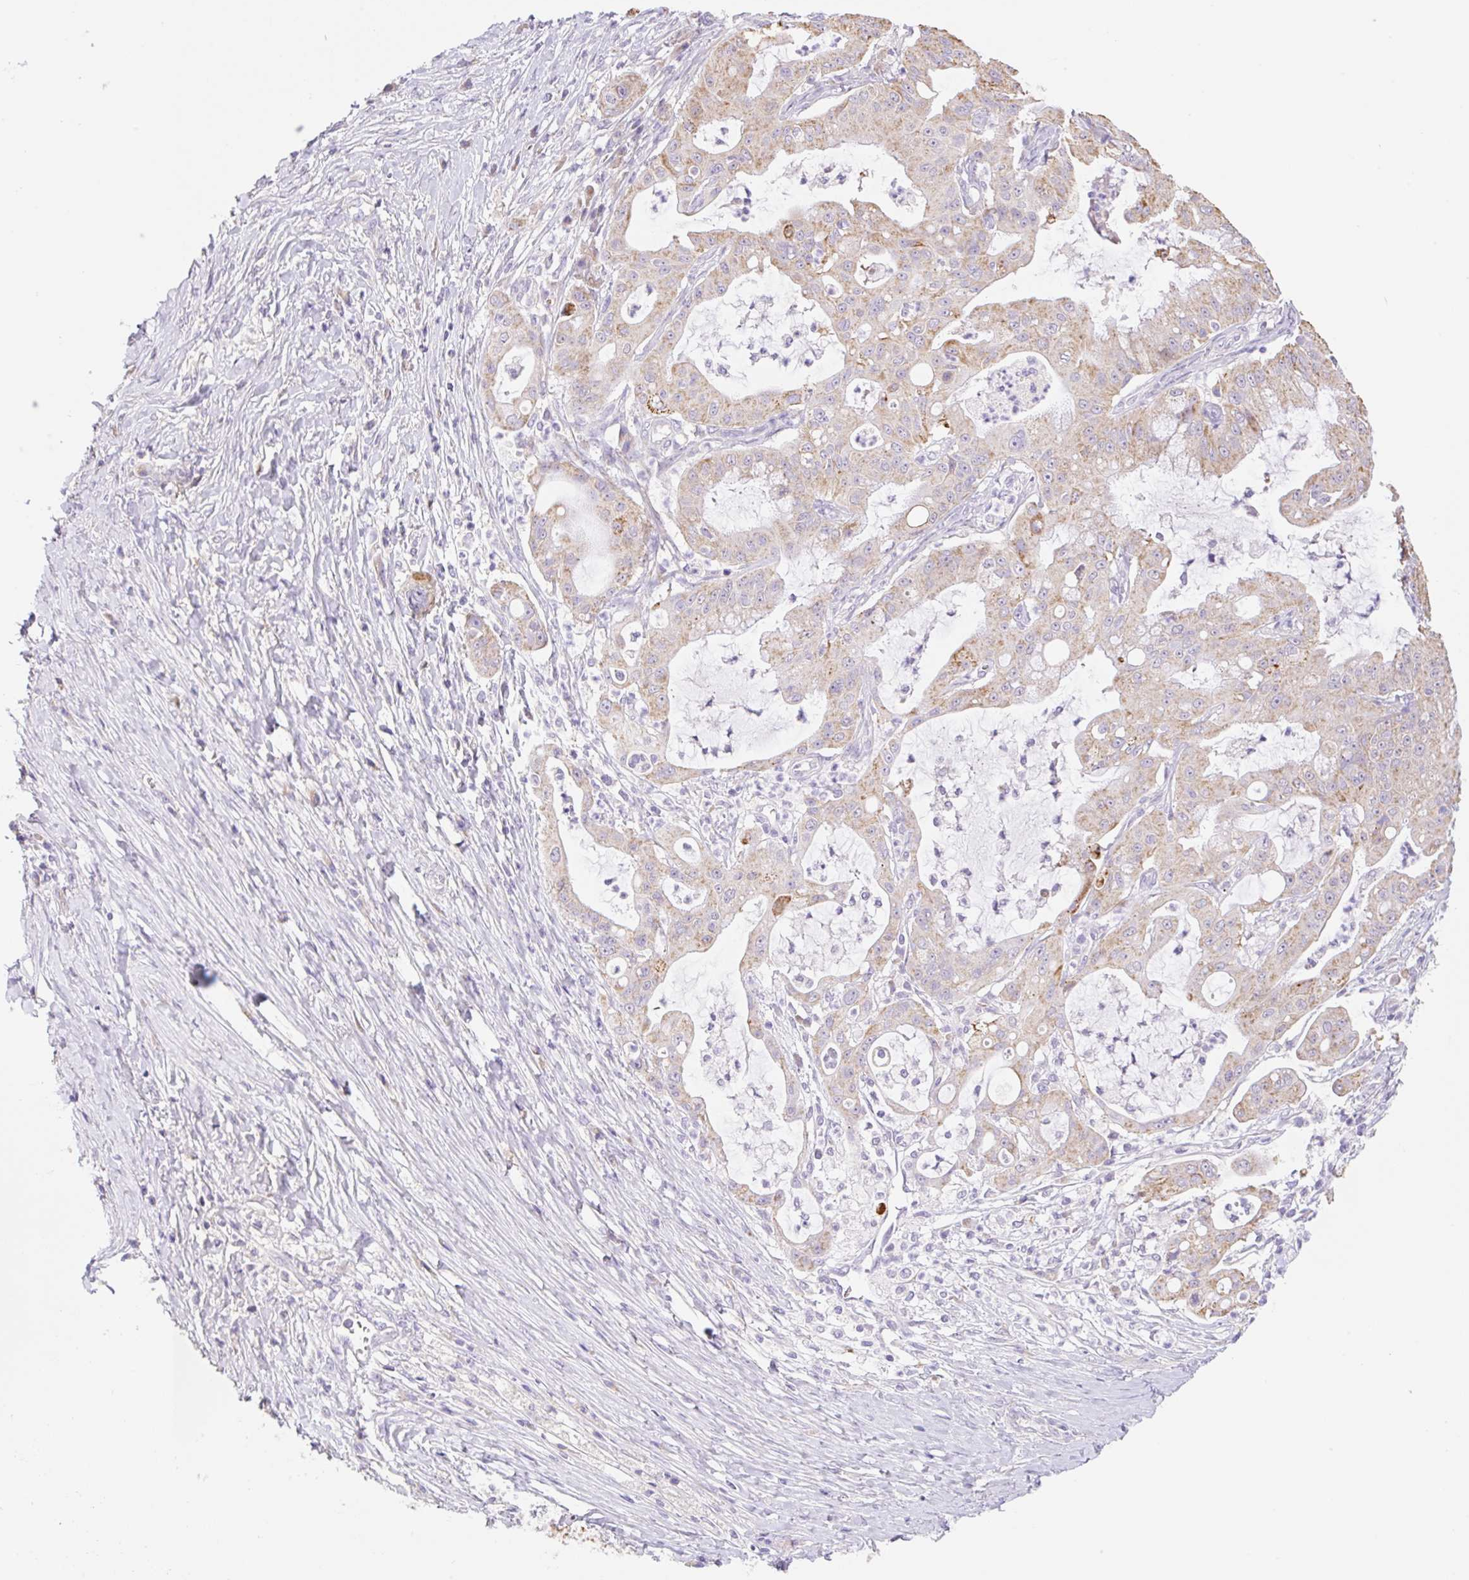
{"staining": {"intensity": "moderate", "quantity": "25%-75%", "location": "cytoplasmic/membranous"}, "tissue": "ovarian cancer", "cell_type": "Tumor cells", "image_type": "cancer", "snomed": [{"axis": "morphology", "description": "Cystadenocarcinoma, mucinous, NOS"}, {"axis": "topography", "description": "Ovary"}], "caption": "Protein positivity by IHC reveals moderate cytoplasmic/membranous expression in about 25%-75% of tumor cells in mucinous cystadenocarcinoma (ovarian). The protein of interest is shown in brown color, while the nuclei are stained blue.", "gene": "COPZ2", "patient": {"sex": "female", "age": 70}}